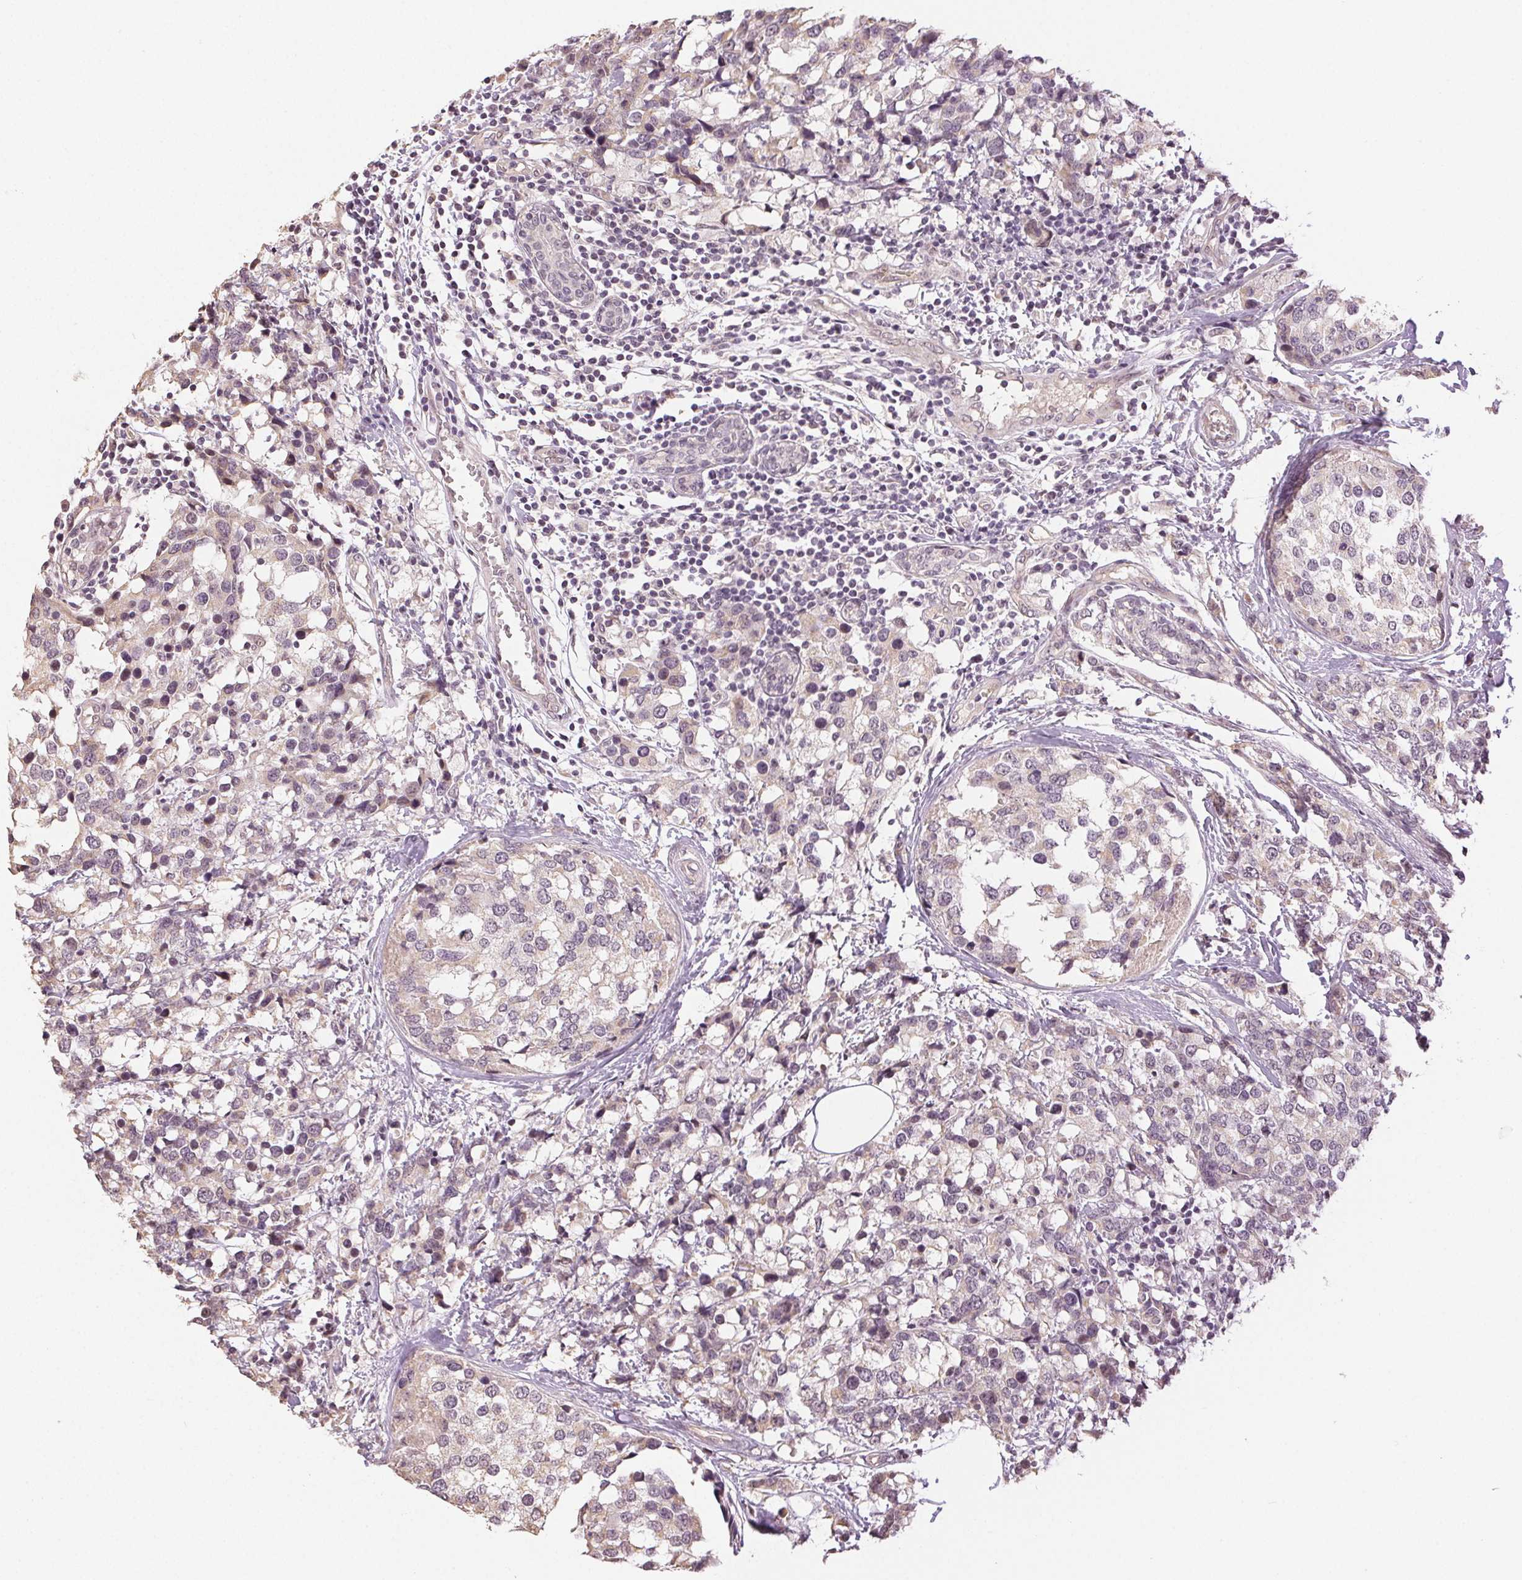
{"staining": {"intensity": "negative", "quantity": "none", "location": "none"}, "tissue": "breast cancer", "cell_type": "Tumor cells", "image_type": "cancer", "snomed": [{"axis": "morphology", "description": "Lobular carcinoma"}, {"axis": "topography", "description": "Breast"}], "caption": "Tumor cells are negative for protein expression in human lobular carcinoma (breast).", "gene": "PLCB1", "patient": {"sex": "female", "age": 59}}